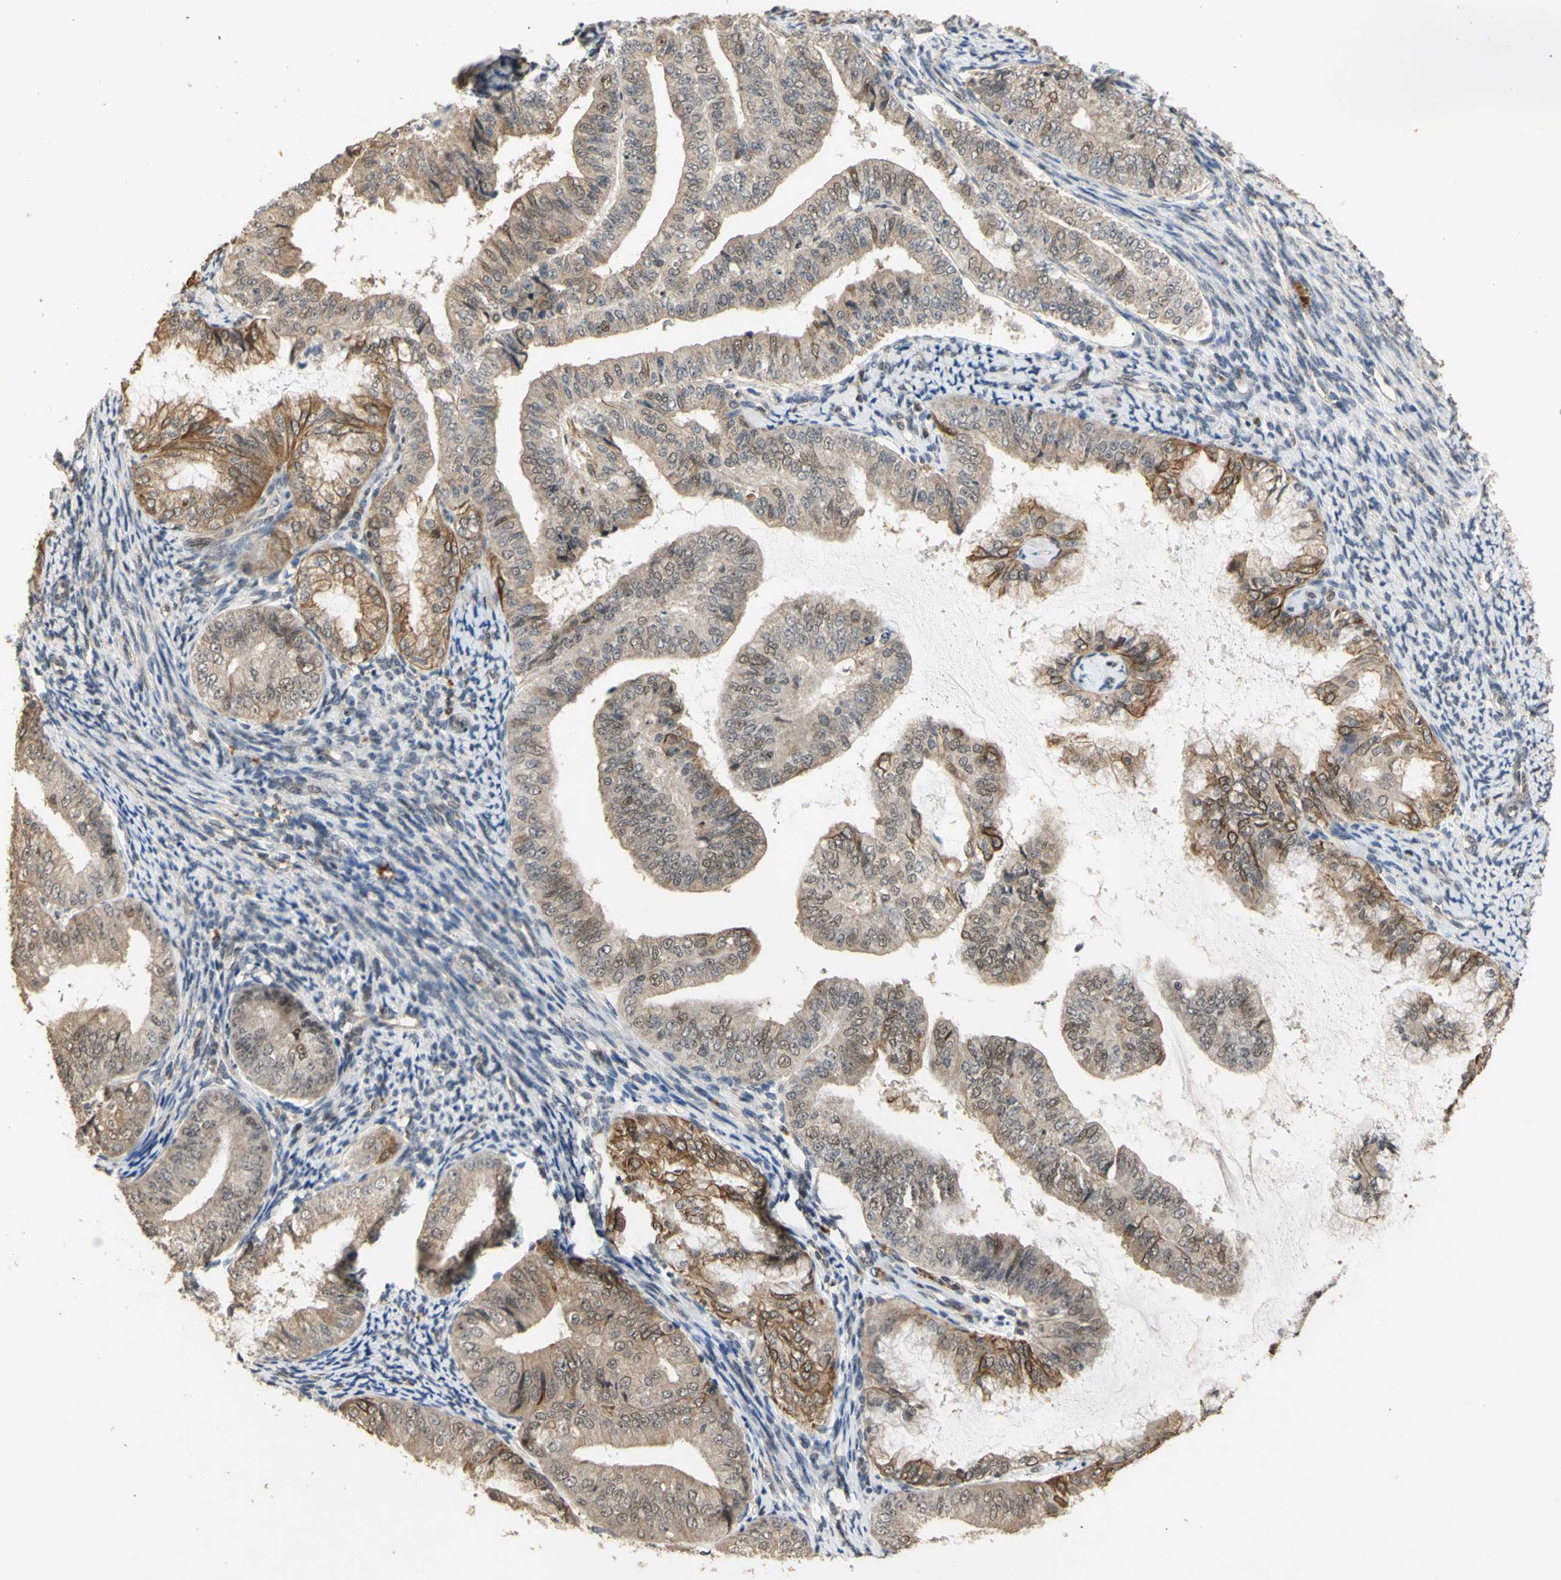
{"staining": {"intensity": "moderate", "quantity": "25%-75%", "location": "cytoplasmic/membranous"}, "tissue": "endometrial cancer", "cell_type": "Tumor cells", "image_type": "cancer", "snomed": [{"axis": "morphology", "description": "Adenocarcinoma, NOS"}, {"axis": "topography", "description": "Endometrium"}], "caption": "The photomicrograph shows immunohistochemical staining of adenocarcinoma (endometrial). There is moderate cytoplasmic/membranous expression is seen in about 25%-75% of tumor cells.", "gene": "GTF2E2", "patient": {"sex": "female", "age": 63}}